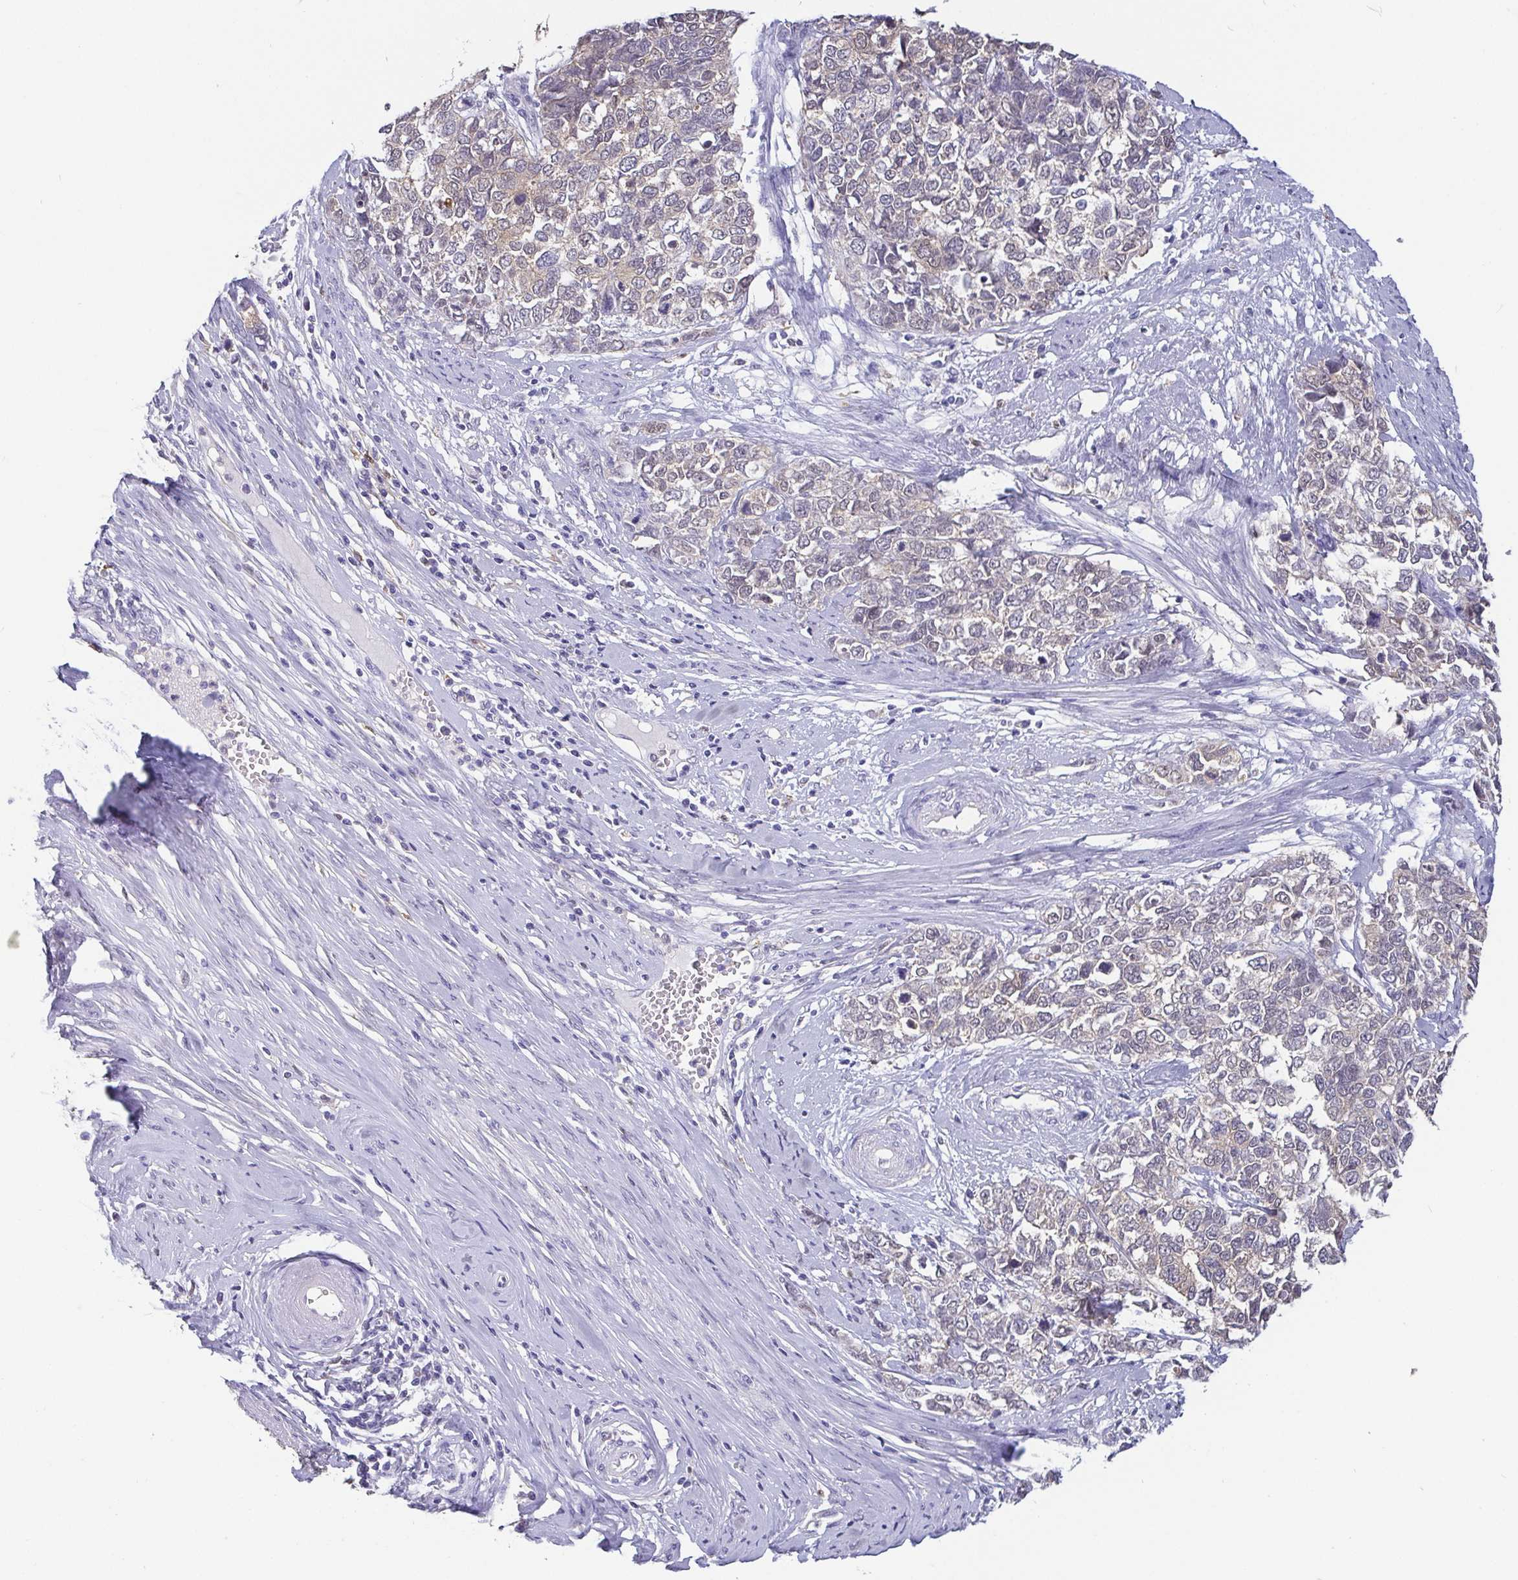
{"staining": {"intensity": "weak", "quantity": "<25%", "location": "cytoplasmic/membranous"}, "tissue": "cervical cancer", "cell_type": "Tumor cells", "image_type": "cancer", "snomed": [{"axis": "morphology", "description": "Adenocarcinoma, NOS"}, {"axis": "topography", "description": "Cervix"}], "caption": "IHC of cervical adenocarcinoma displays no staining in tumor cells.", "gene": "IDH1", "patient": {"sex": "female", "age": 63}}